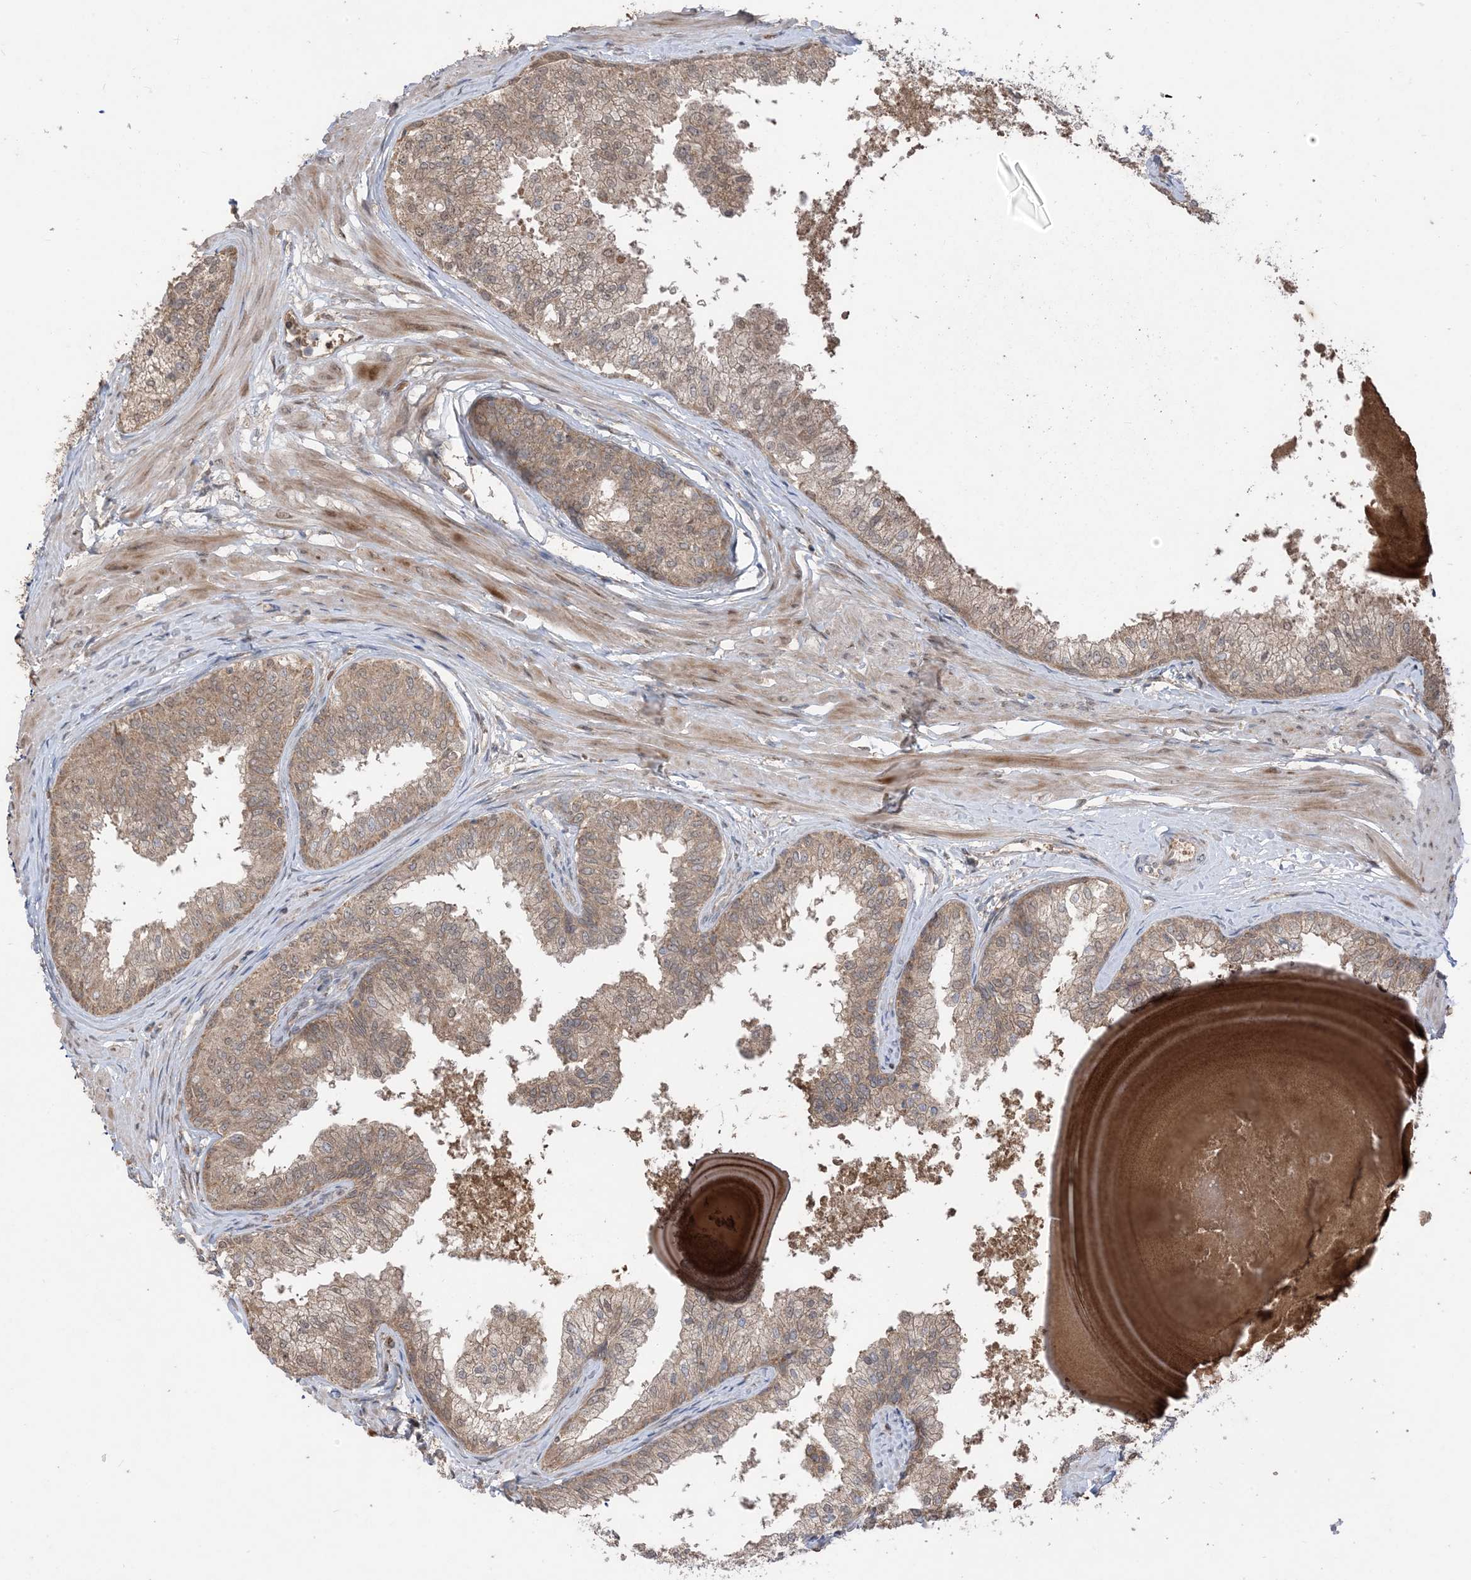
{"staining": {"intensity": "moderate", "quantity": ">75%", "location": "cytoplasmic/membranous"}, "tissue": "prostate", "cell_type": "Glandular cells", "image_type": "normal", "snomed": [{"axis": "morphology", "description": "Normal tissue, NOS"}, {"axis": "topography", "description": "Prostate"}], "caption": "Immunohistochemical staining of normal prostate displays medium levels of moderate cytoplasmic/membranous positivity in approximately >75% of glandular cells. Using DAB (brown) and hematoxylin (blue) stains, captured at high magnification using brightfield microscopy.", "gene": "PUSL1", "patient": {"sex": "male", "age": 48}}